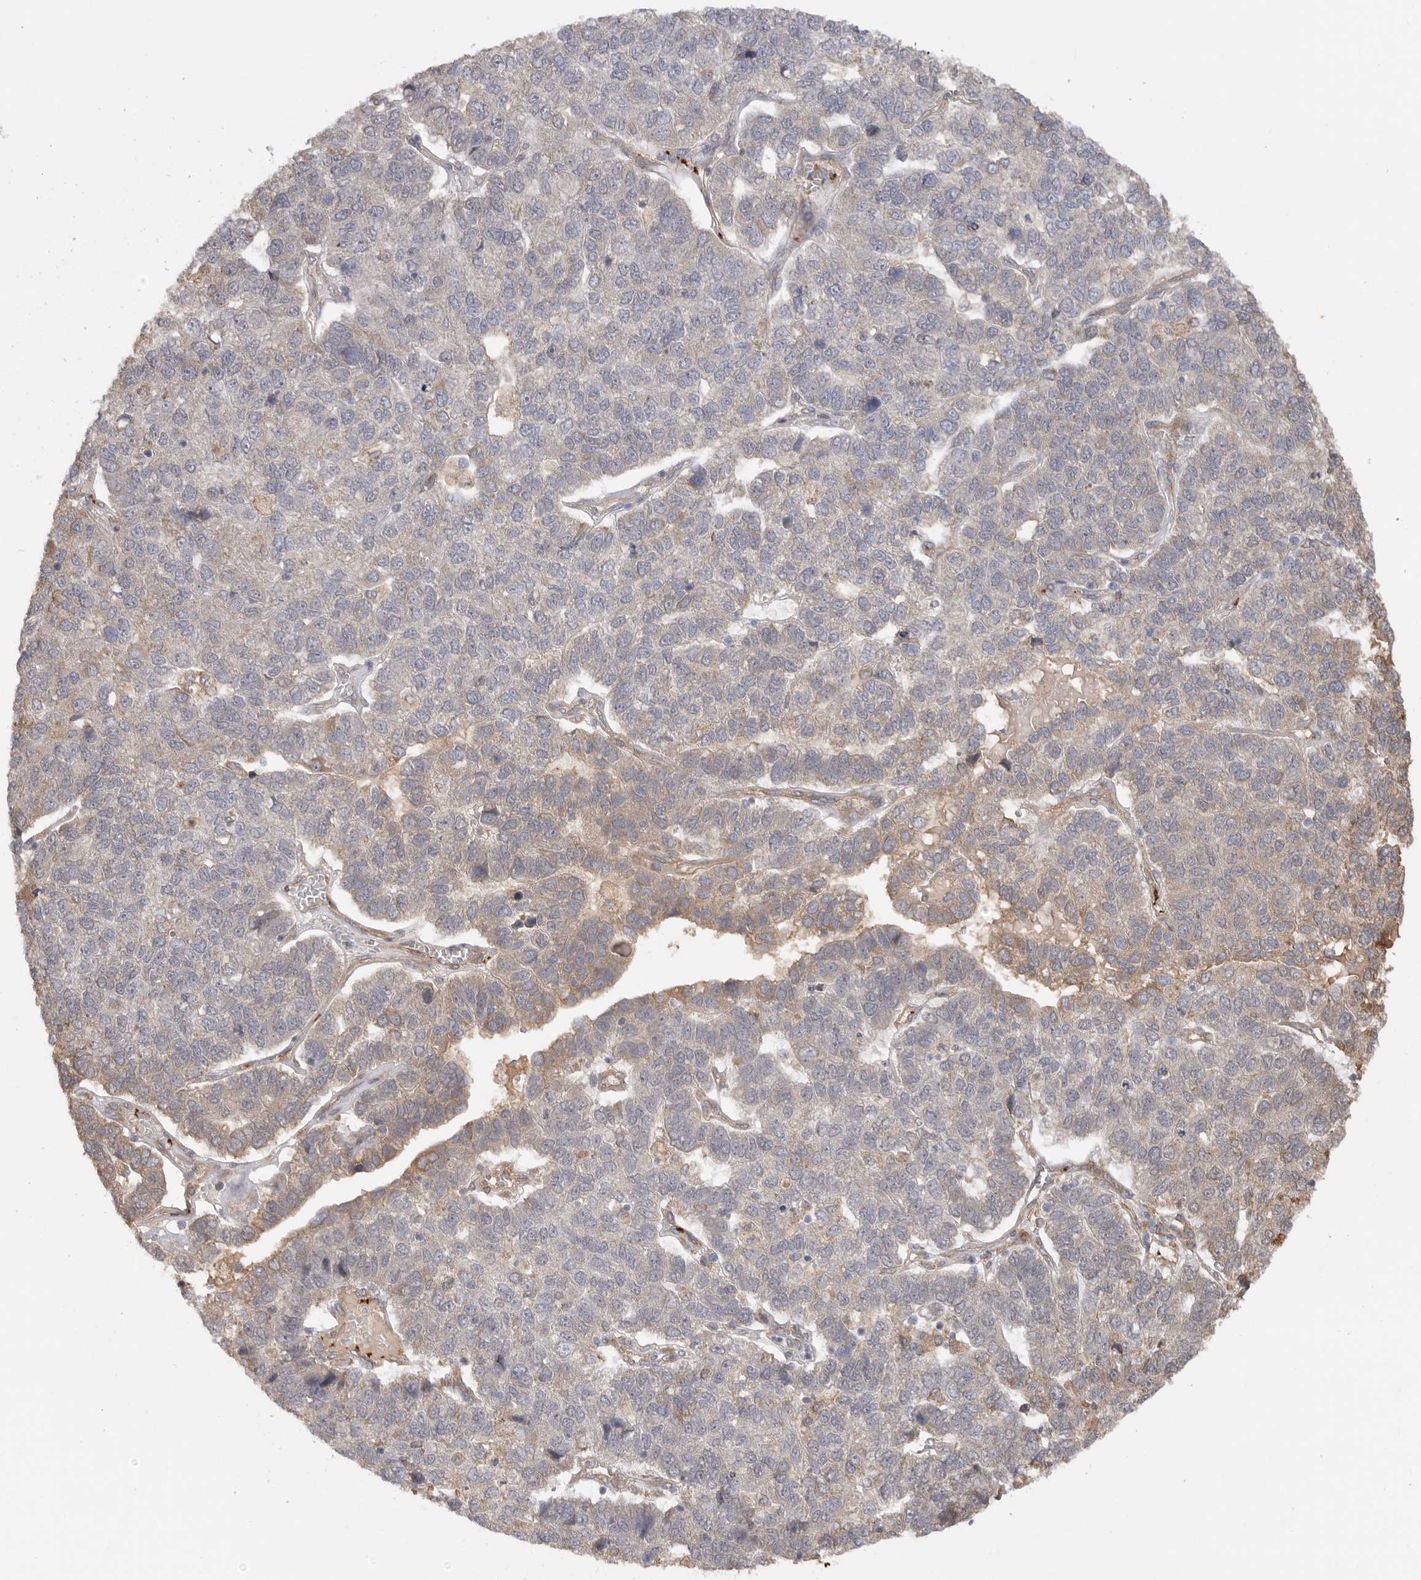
{"staining": {"intensity": "weak", "quantity": "25%-75%", "location": "cytoplasmic/membranous"}, "tissue": "pancreatic cancer", "cell_type": "Tumor cells", "image_type": "cancer", "snomed": [{"axis": "morphology", "description": "Adenocarcinoma, NOS"}, {"axis": "topography", "description": "Pancreas"}], "caption": "A low amount of weak cytoplasmic/membranous staining is identified in approximately 25%-75% of tumor cells in pancreatic adenocarcinoma tissue. The staining was performed using DAB to visualize the protein expression in brown, while the nuclei were stained in blue with hematoxylin (Magnification: 20x).", "gene": "CDC42BPB", "patient": {"sex": "female", "age": 61}}